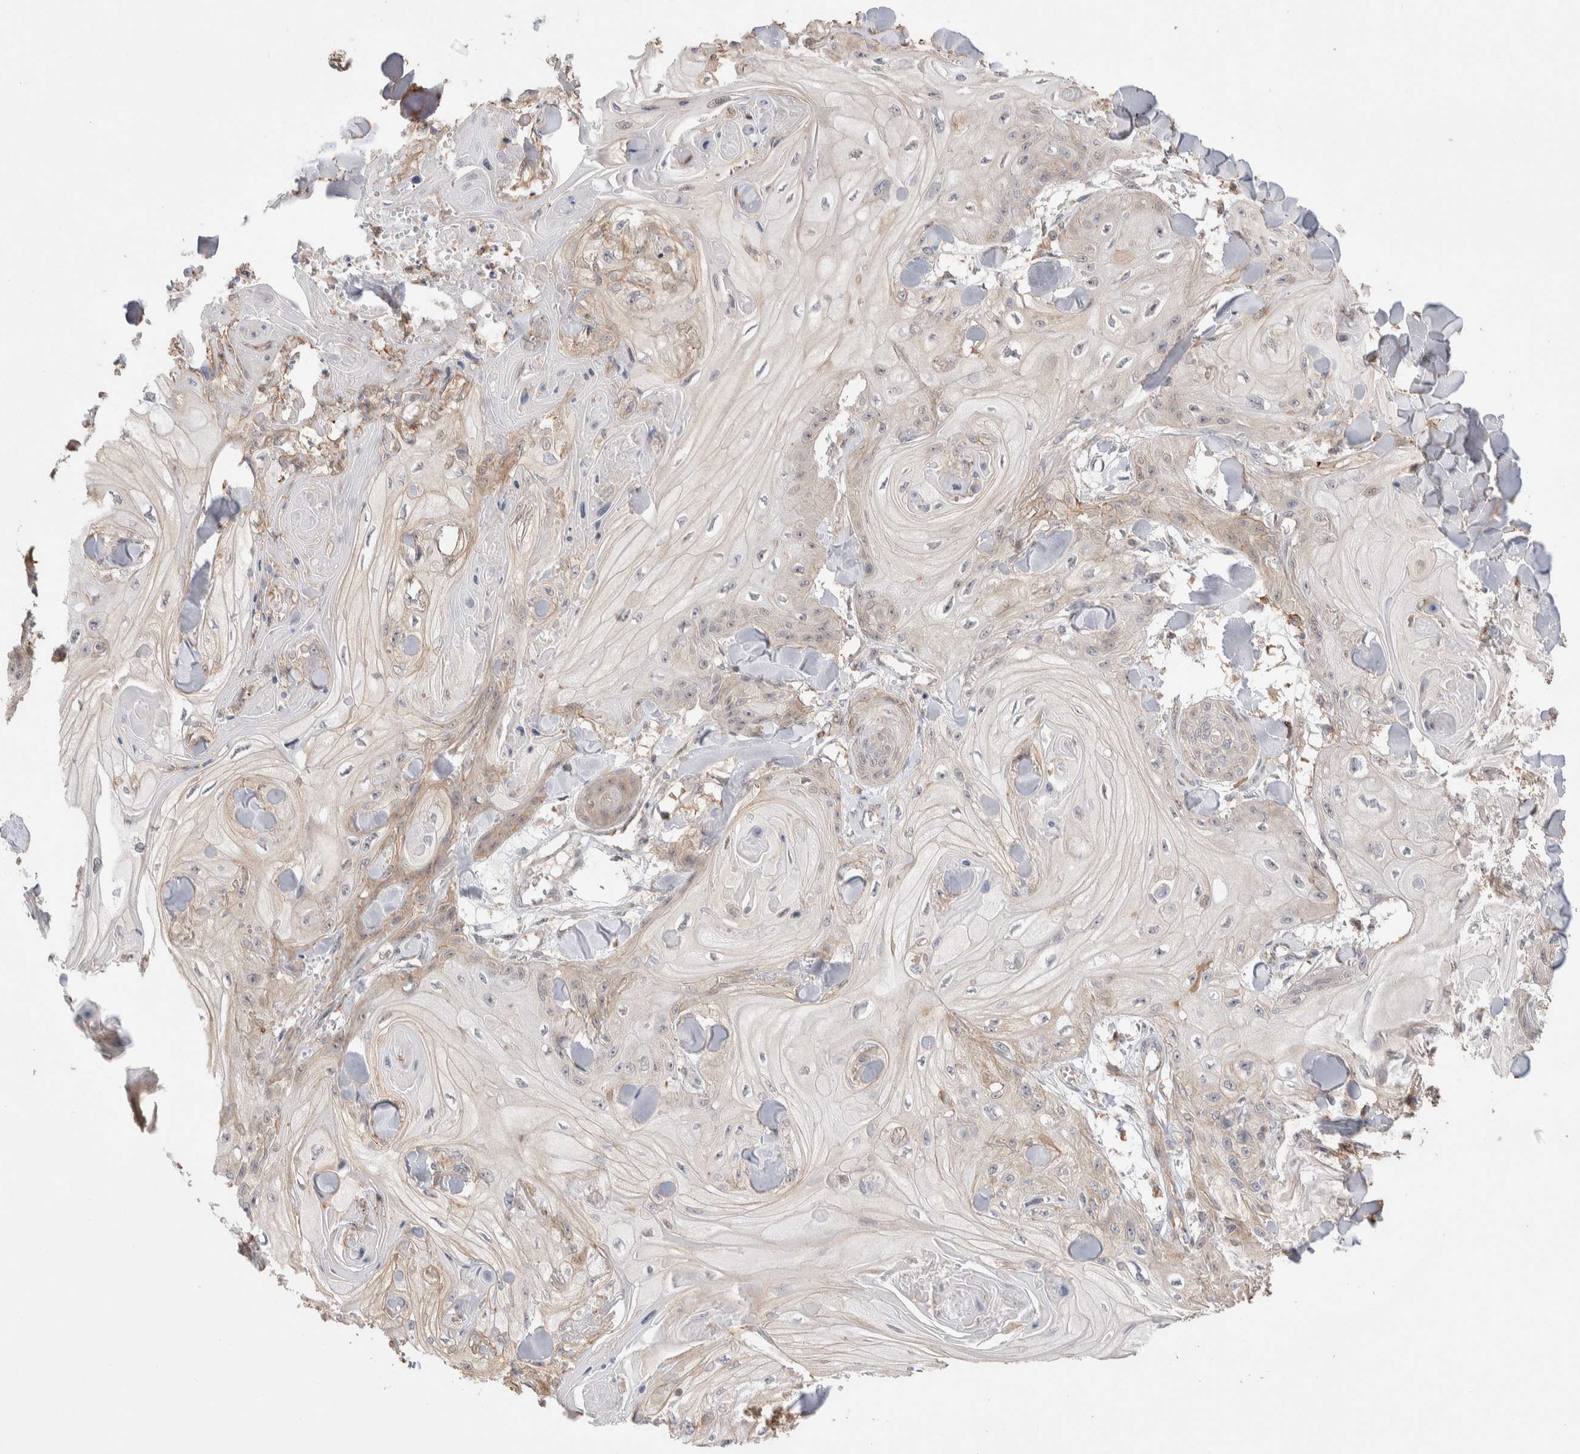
{"staining": {"intensity": "weak", "quantity": "<25%", "location": "cytoplasmic/membranous"}, "tissue": "skin cancer", "cell_type": "Tumor cells", "image_type": "cancer", "snomed": [{"axis": "morphology", "description": "Squamous cell carcinoma, NOS"}, {"axis": "topography", "description": "Skin"}], "caption": "An immunohistochemistry (IHC) photomicrograph of squamous cell carcinoma (skin) is shown. There is no staining in tumor cells of squamous cell carcinoma (skin).", "gene": "ZNF704", "patient": {"sex": "male", "age": 74}}